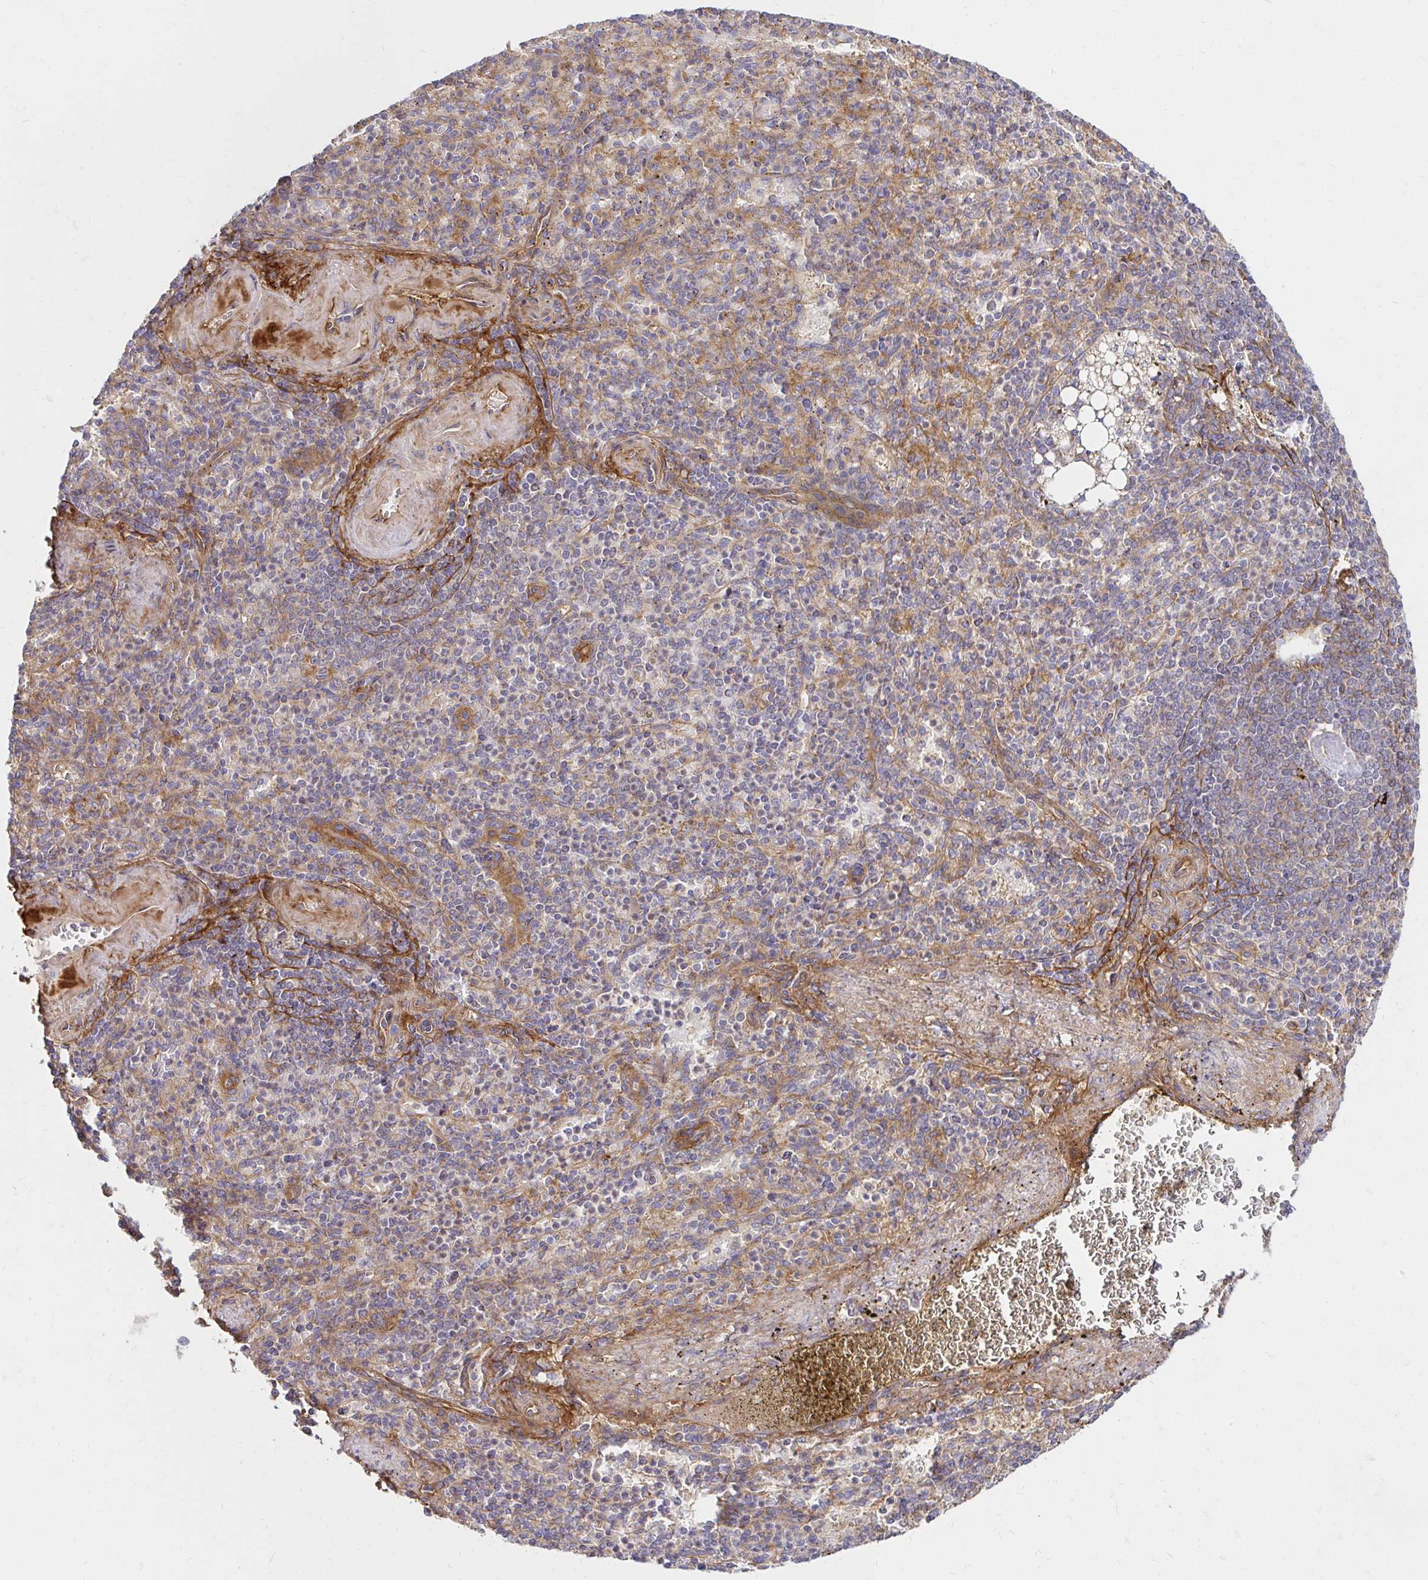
{"staining": {"intensity": "negative", "quantity": "none", "location": "none"}, "tissue": "spleen", "cell_type": "Cells in red pulp", "image_type": "normal", "snomed": [{"axis": "morphology", "description": "Normal tissue, NOS"}, {"axis": "topography", "description": "Spleen"}], "caption": "Image shows no protein positivity in cells in red pulp of normal spleen.", "gene": "ITGA2", "patient": {"sex": "female", "age": 74}}